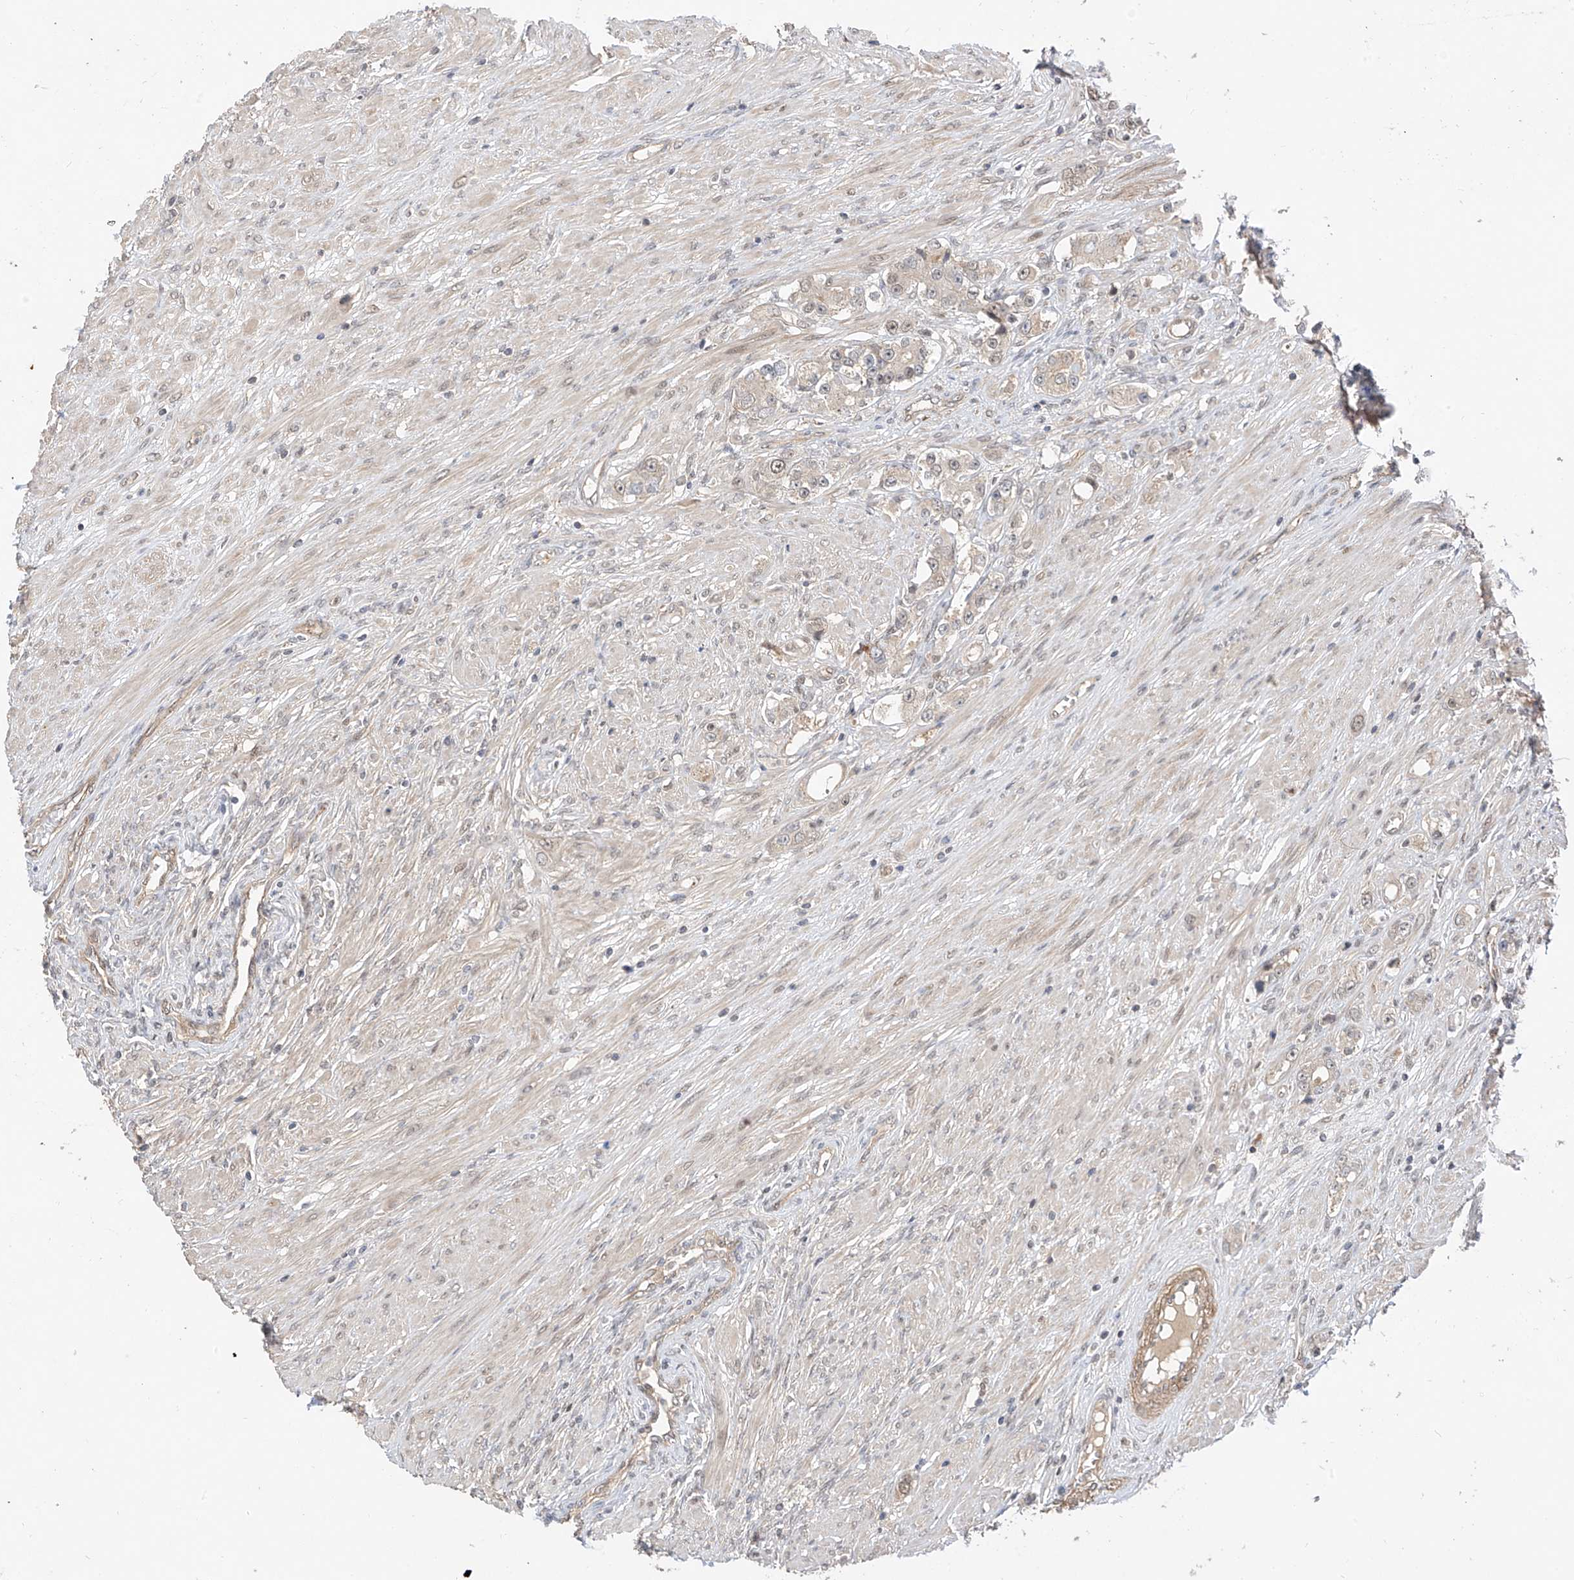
{"staining": {"intensity": "negative", "quantity": "none", "location": "none"}, "tissue": "prostate cancer", "cell_type": "Tumor cells", "image_type": "cancer", "snomed": [{"axis": "morphology", "description": "Adenocarcinoma, High grade"}, {"axis": "topography", "description": "Prostate"}], "caption": "The histopathology image displays no staining of tumor cells in high-grade adenocarcinoma (prostate).", "gene": "MRTFA", "patient": {"sex": "male", "age": 63}}